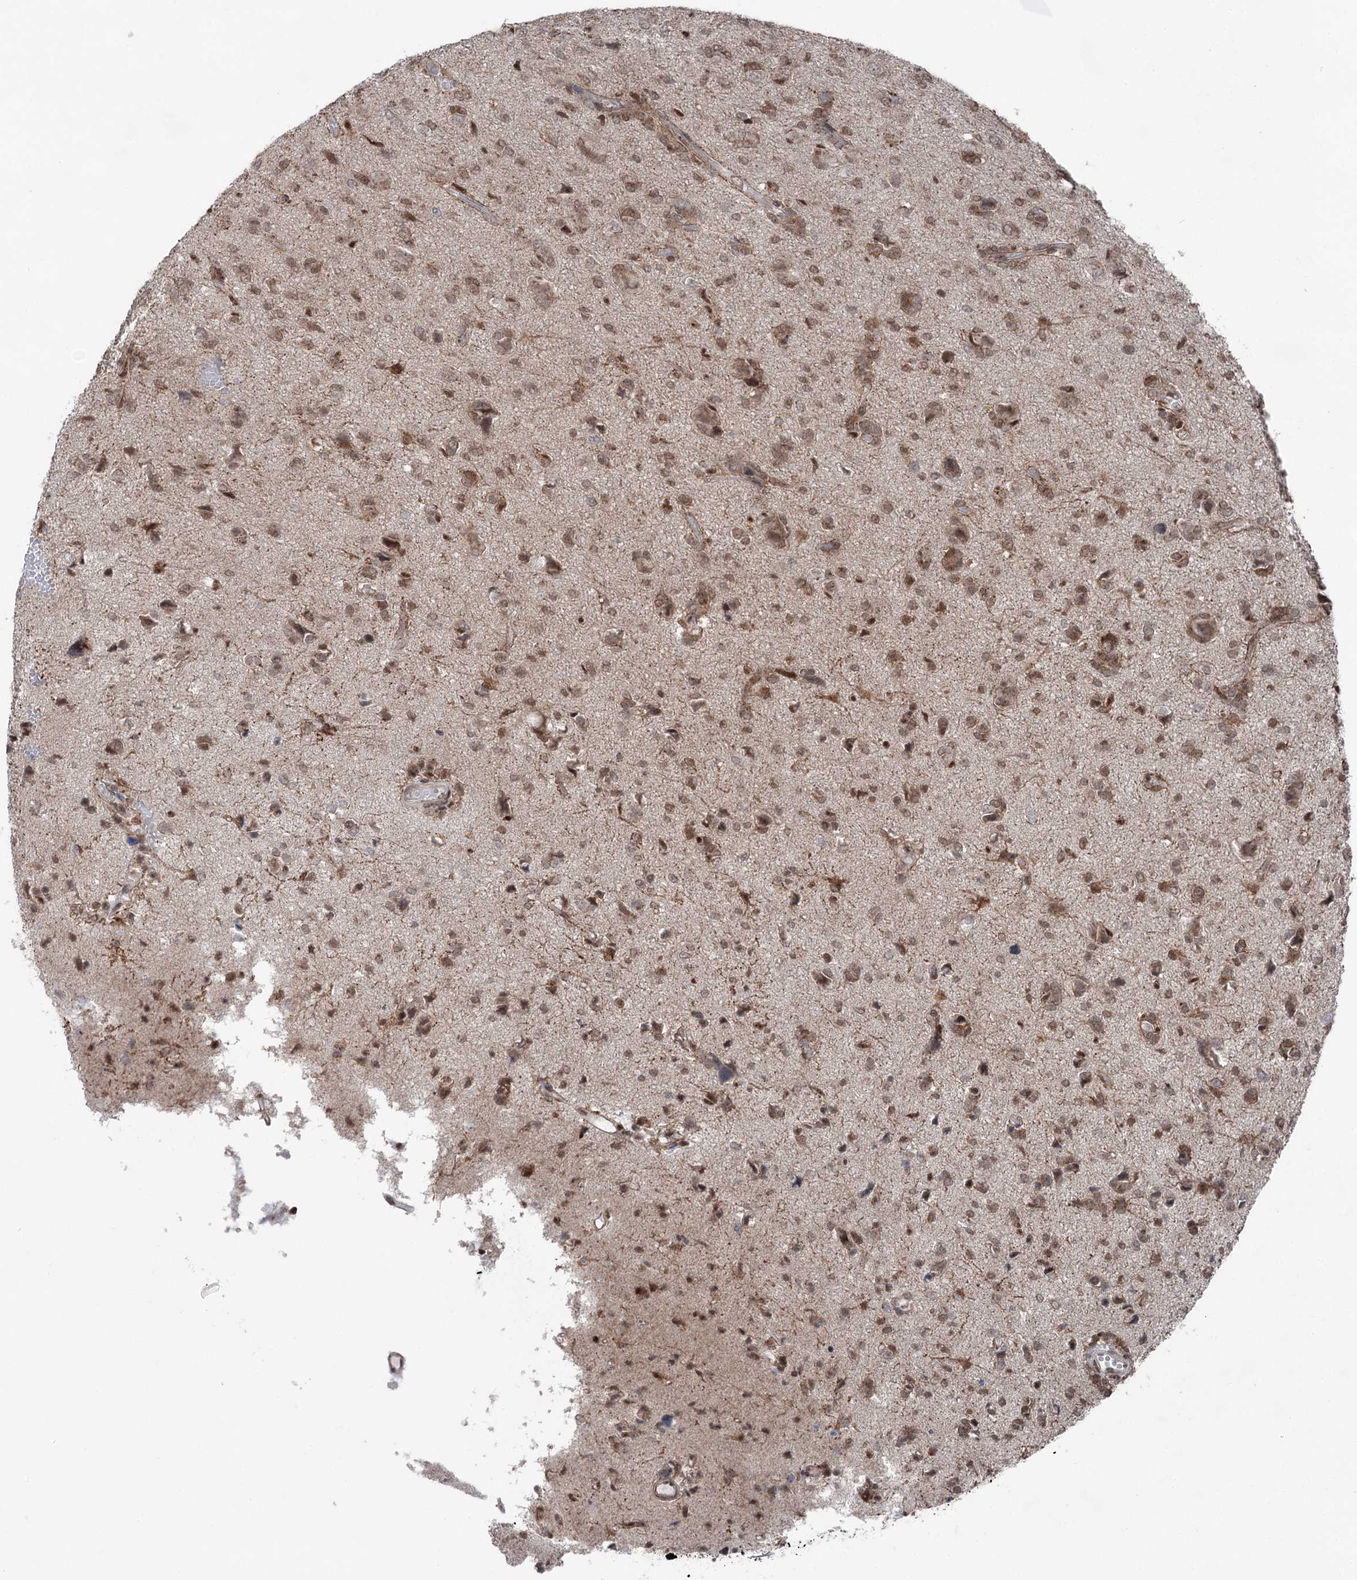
{"staining": {"intensity": "moderate", "quantity": ">75%", "location": "nuclear"}, "tissue": "glioma", "cell_type": "Tumor cells", "image_type": "cancer", "snomed": [{"axis": "morphology", "description": "Glioma, malignant, High grade"}, {"axis": "topography", "description": "Brain"}], "caption": "This image displays malignant glioma (high-grade) stained with immunohistochemistry to label a protein in brown. The nuclear of tumor cells show moderate positivity for the protein. Nuclei are counter-stained blue.", "gene": "ZCCHC8", "patient": {"sex": "female", "age": 59}}